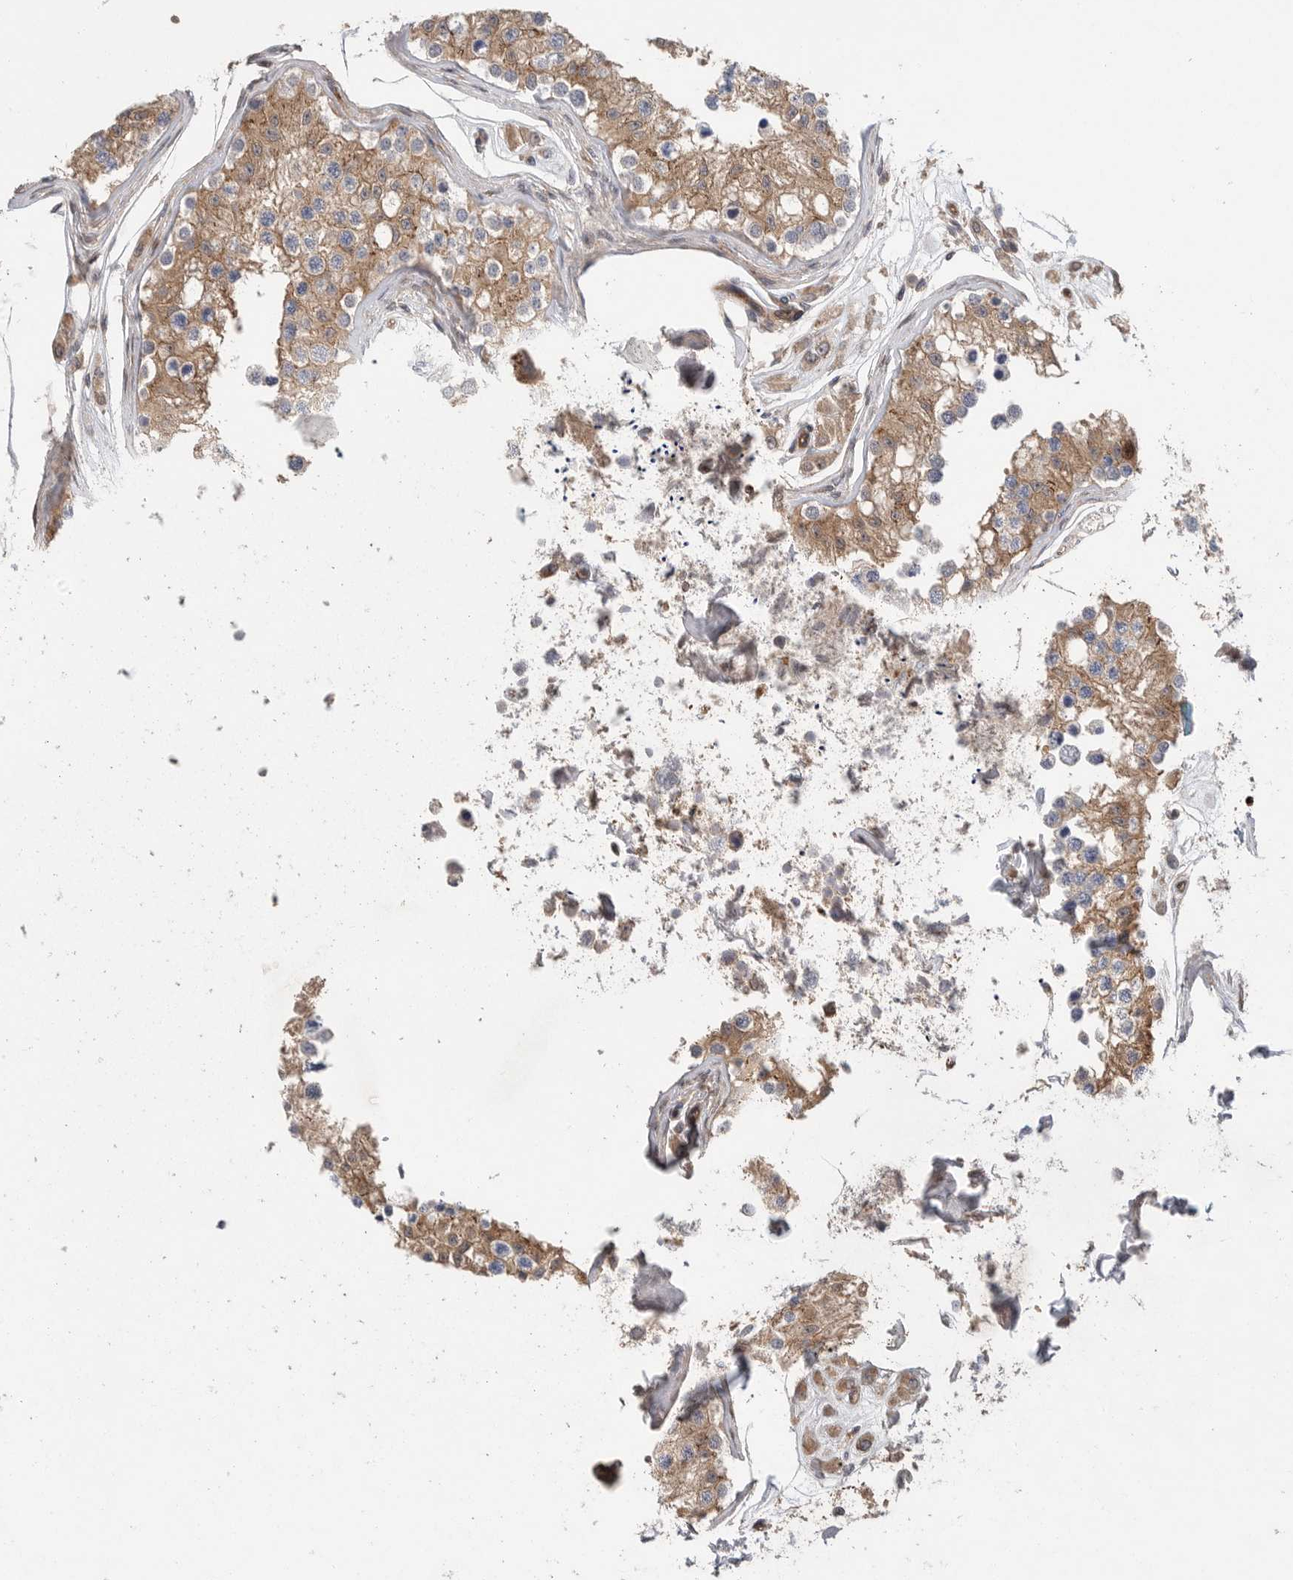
{"staining": {"intensity": "moderate", "quantity": ">75%", "location": "cytoplasmic/membranous"}, "tissue": "testis", "cell_type": "Cells in seminiferous ducts", "image_type": "normal", "snomed": [{"axis": "morphology", "description": "Normal tissue, NOS"}, {"axis": "morphology", "description": "Adenocarcinoma, metastatic, NOS"}, {"axis": "topography", "description": "Testis"}], "caption": "Cells in seminiferous ducts show medium levels of moderate cytoplasmic/membranous positivity in approximately >75% of cells in benign testis. Immunohistochemistry stains the protein in brown and the nuclei are stained blue.", "gene": "PRKCH", "patient": {"sex": "male", "age": 26}}